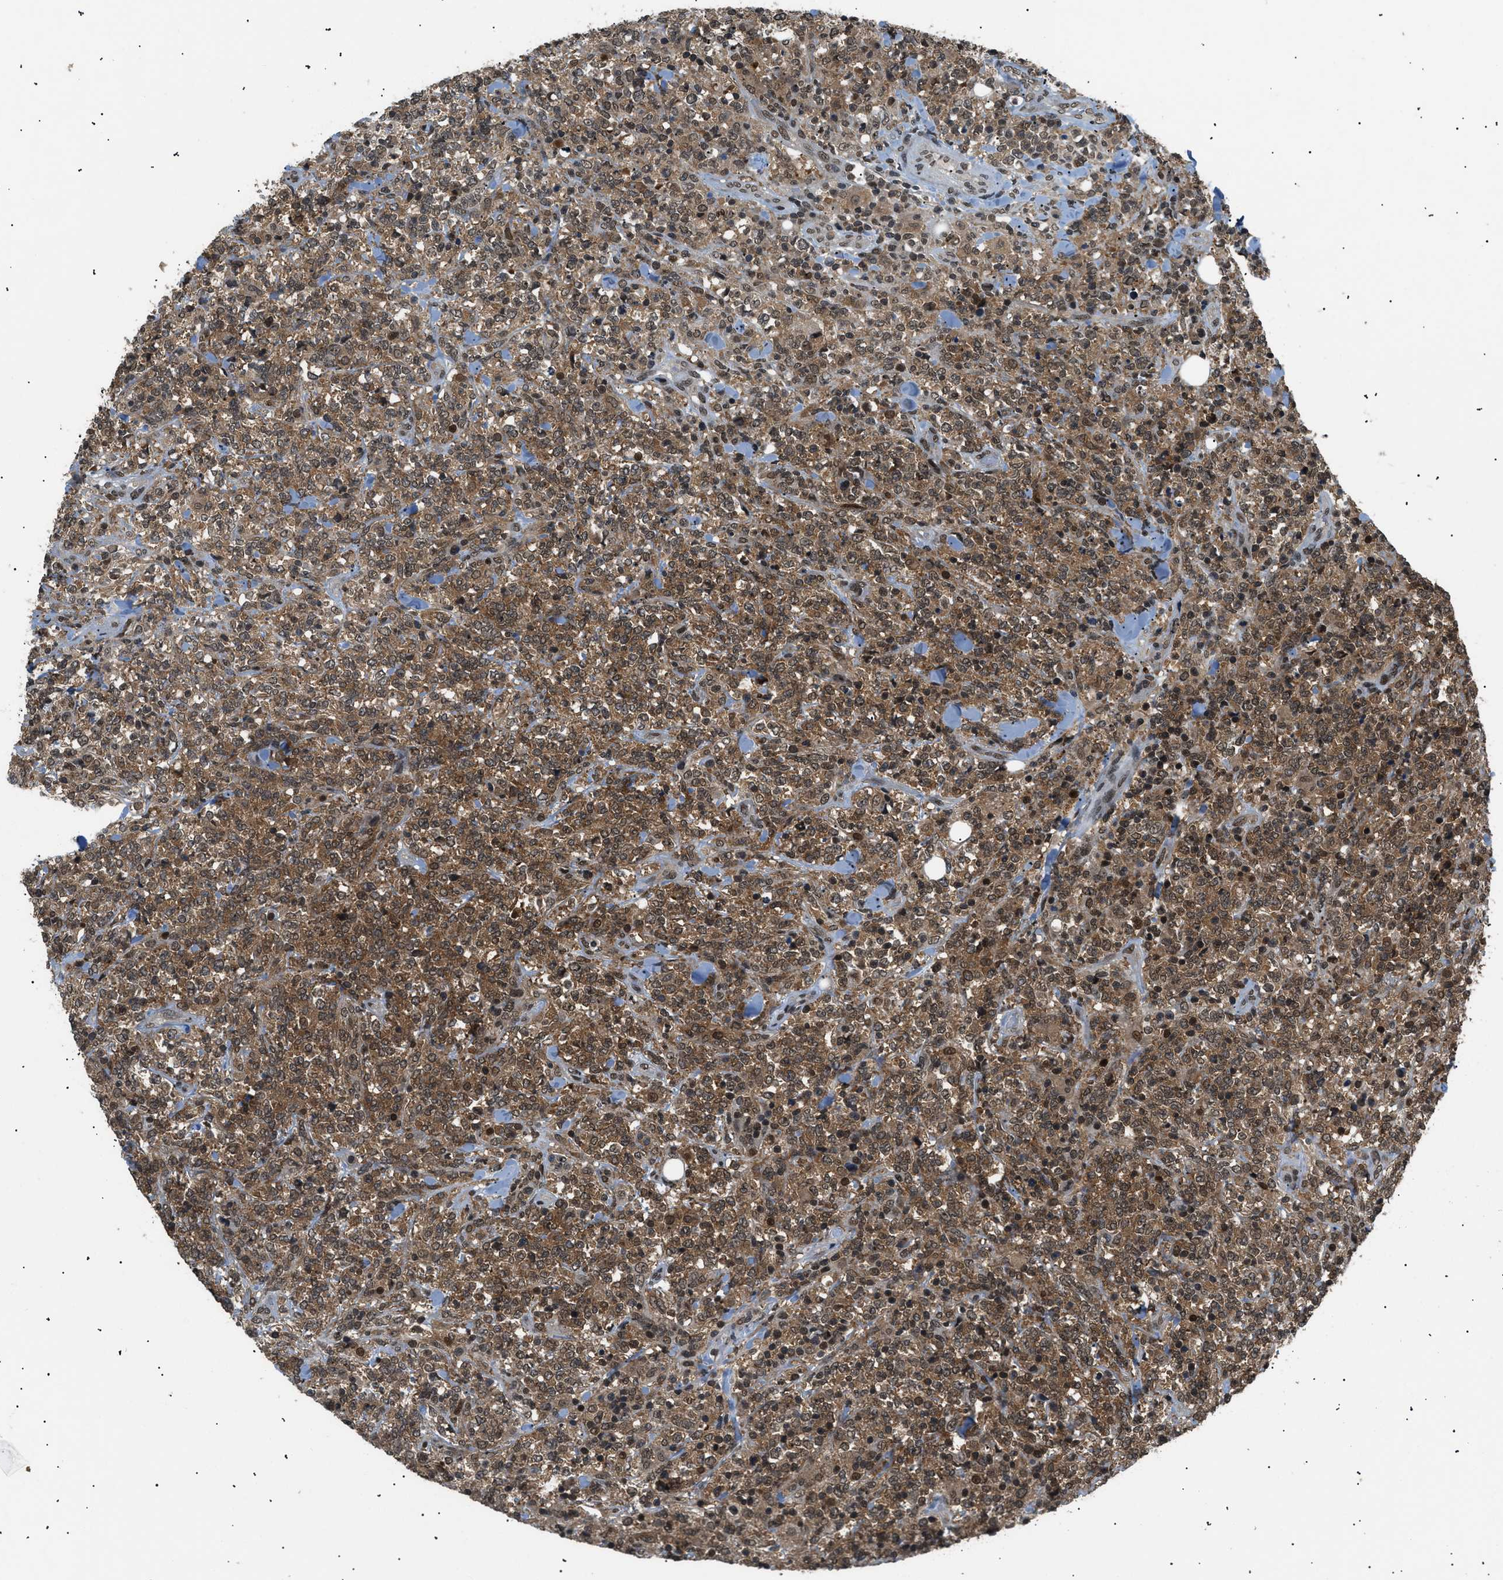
{"staining": {"intensity": "moderate", "quantity": ">75%", "location": "cytoplasmic/membranous,nuclear"}, "tissue": "lymphoma", "cell_type": "Tumor cells", "image_type": "cancer", "snomed": [{"axis": "morphology", "description": "Malignant lymphoma, non-Hodgkin's type, High grade"}, {"axis": "topography", "description": "Soft tissue"}], "caption": "Moderate cytoplasmic/membranous and nuclear protein expression is present in about >75% of tumor cells in malignant lymphoma, non-Hodgkin's type (high-grade). Nuclei are stained in blue.", "gene": "RBM5", "patient": {"sex": "male", "age": 18}}